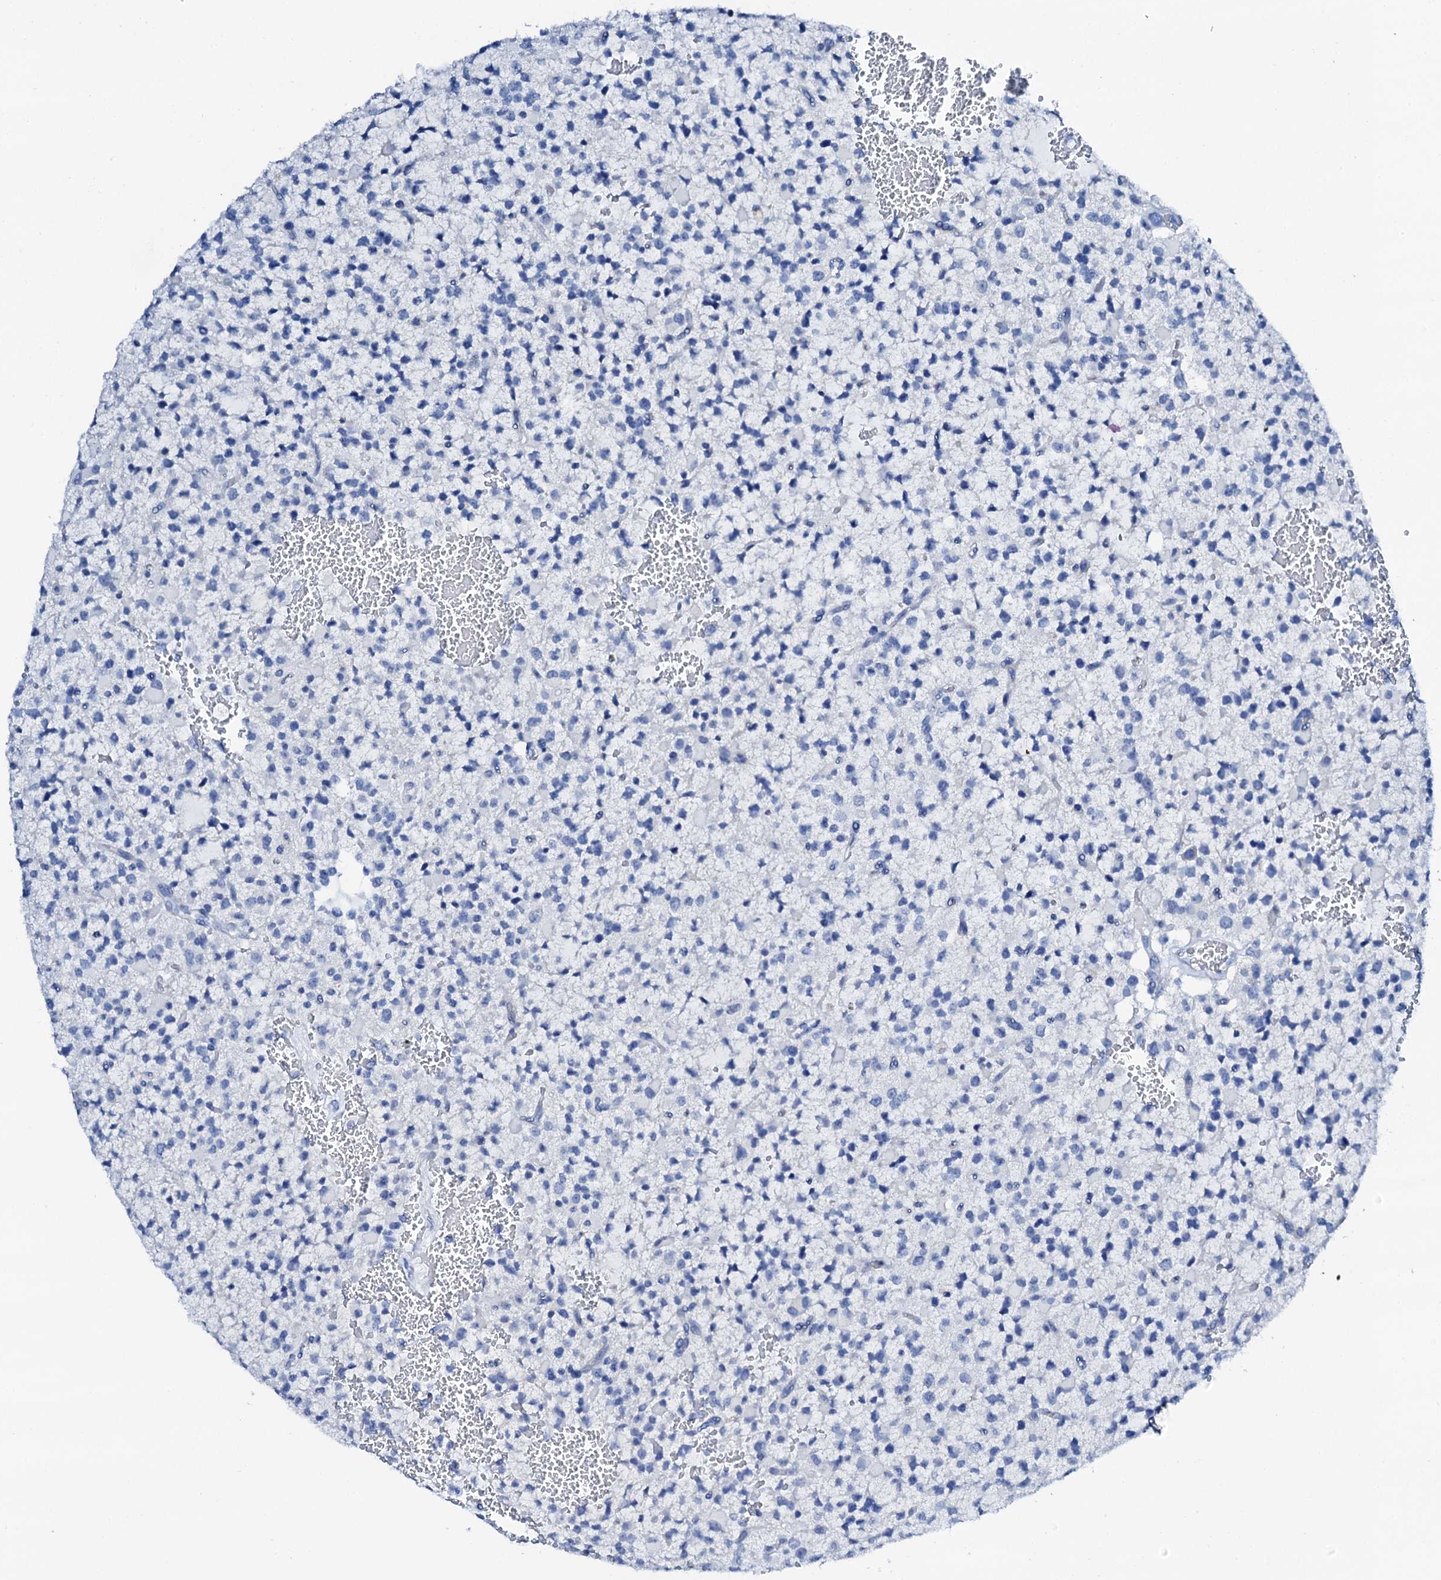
{"staining": {"intensity": "negative", "quantity": "none", "location": "none"}, "tissue": "glioma", "cell_type": "Tumor cells", "image_type": "cancer", "snomed": [{"axis": "morphology", "description": "Glioma, malignant, High grade"}, {"axis": "topography", "description": "Brain"}], "caption": "The micrograph exhibits no staining of tumor cells in glioma. (DAB (3,3'-diaminobenzidine) IHC visualized using brightfield microscopy, high magnification).", "gene": "PTH", "patient": {"sex": "male", "age": 34}}